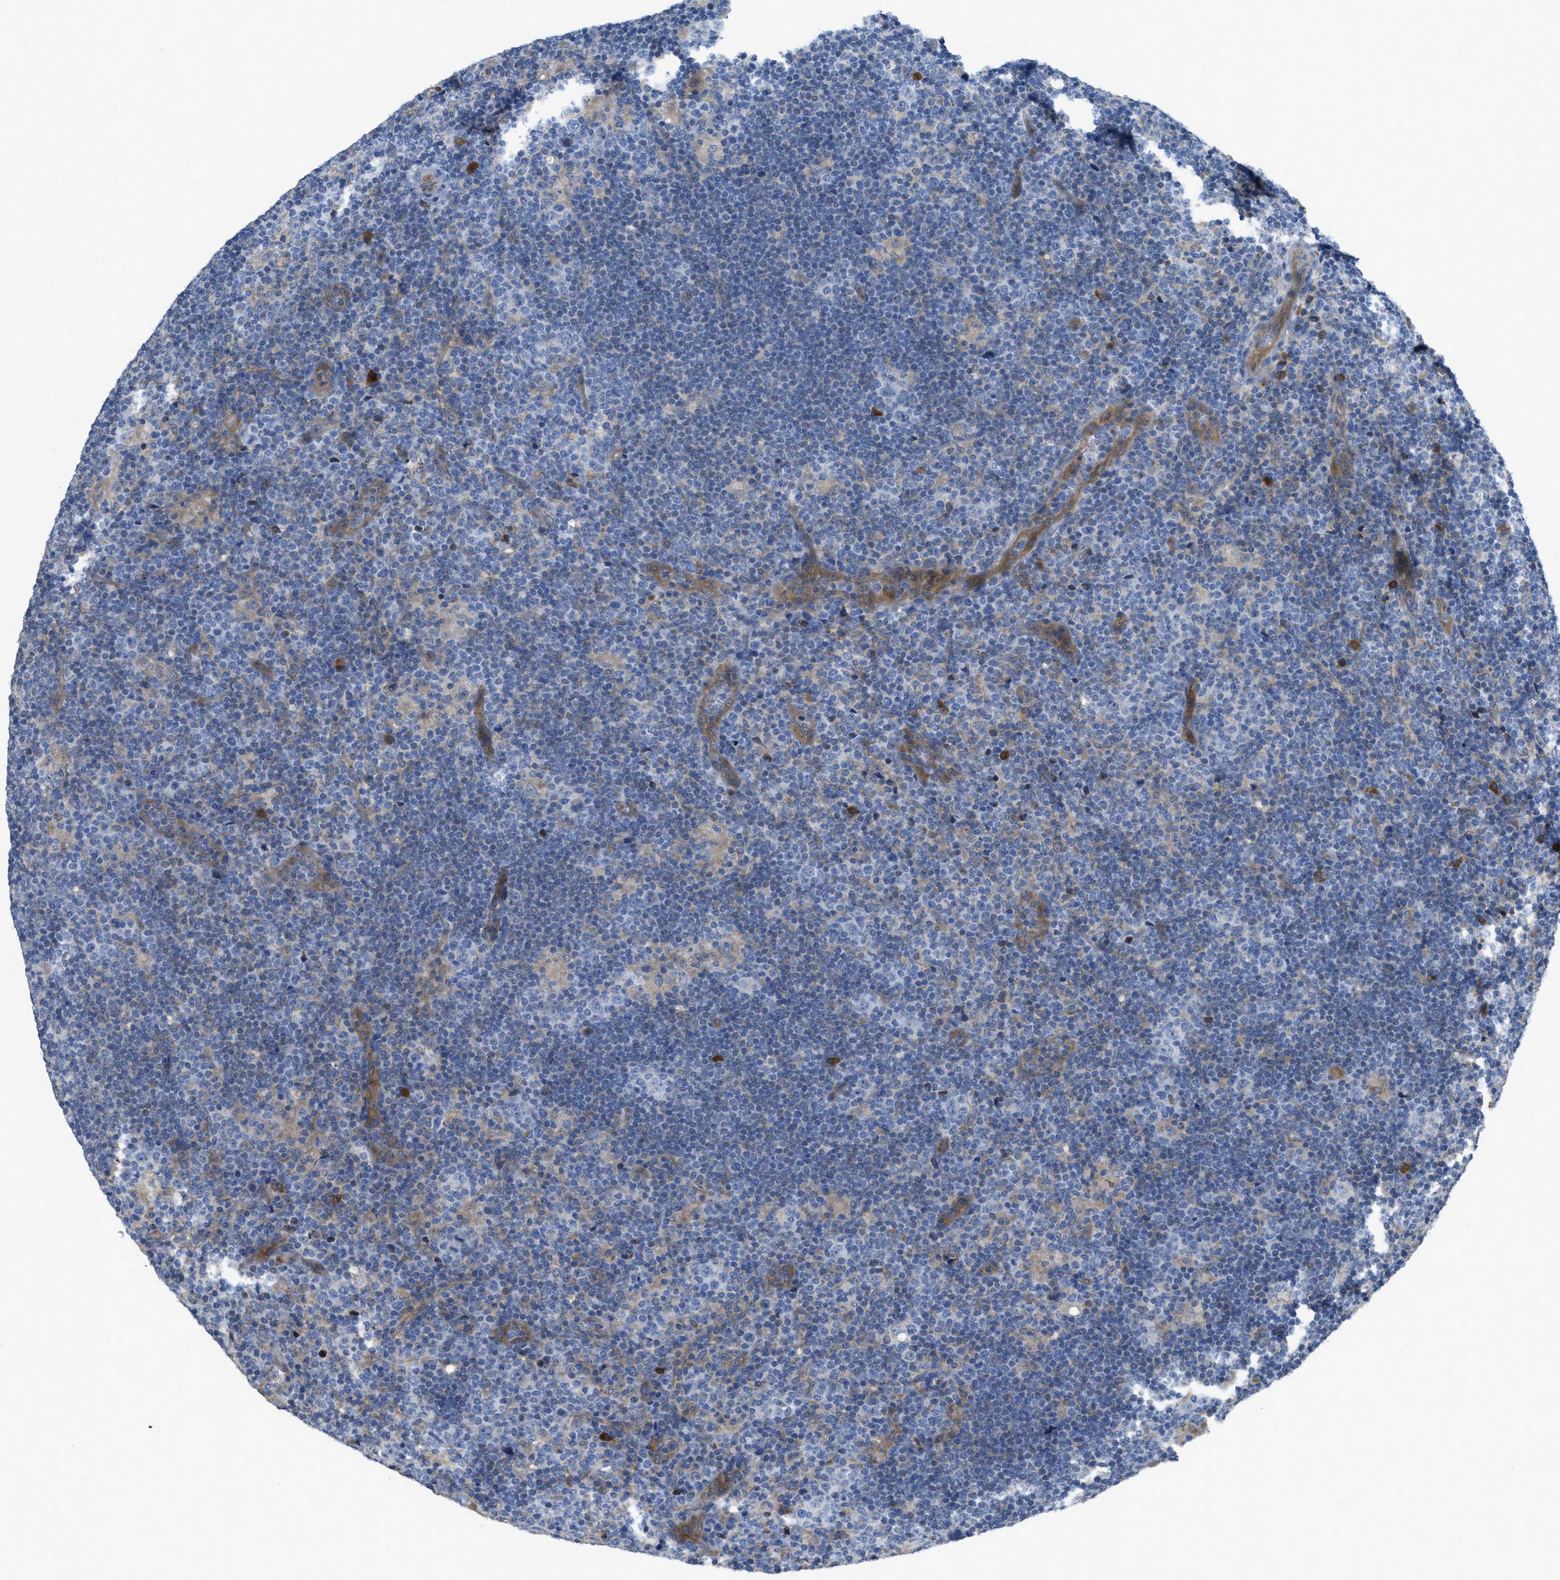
{"staining": {"intensity": "negative", "quantity": "none", "location": "none"}, "tissue": "lymphoma", "cell_type": "Tumor cells", "image_type": "cancer", "snomed": [{"axis": "morphology", "description": "Hodgkin's disease, NOS"}, {"axis": "topography", "description": "Lymph node"}], "caption": "The IHC histopathology image has no significant positivity in tumor cells of Hodgkin's disease tissue.", "gene": "CASP10", "patient": {"sex": "female", "age": 57}}